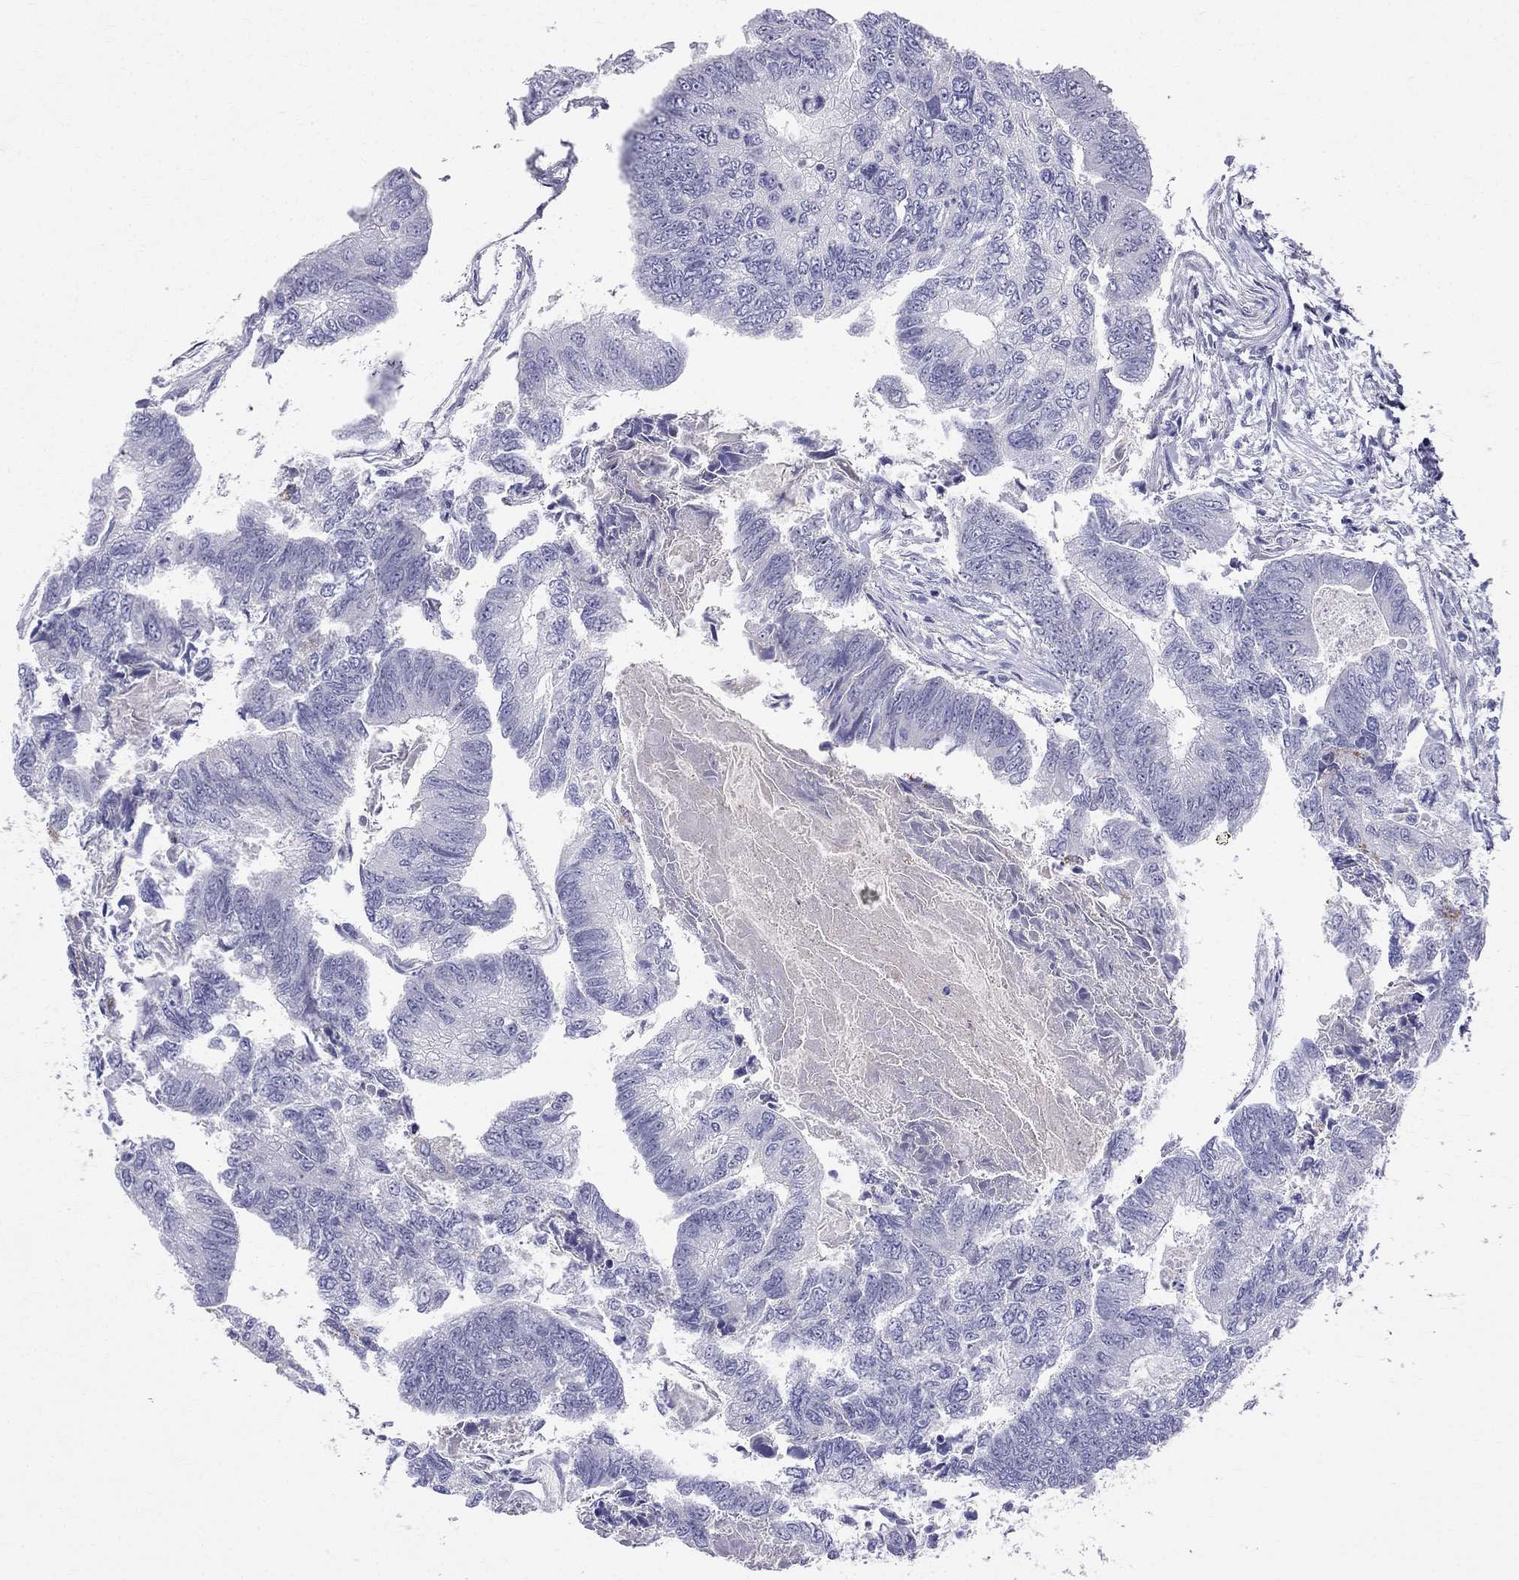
{"staining": {"intensity": "negative", "quantity": "none", "location": "none"}, "tissue": "colorectal cancer", "cell_type": "Tumor cells", "image_type": "cancer", "snomed": [{"axis": "morphology", "description": "Adenocarcinoma, NOS"}, {"axis": "topography", "description": "Colon"}], "caption": "Tumor cells are negative for protein expression in human colorectal adenocarcinoma.", "gene": "BAG5", "patient": {"sex": "female", "age": 65}}